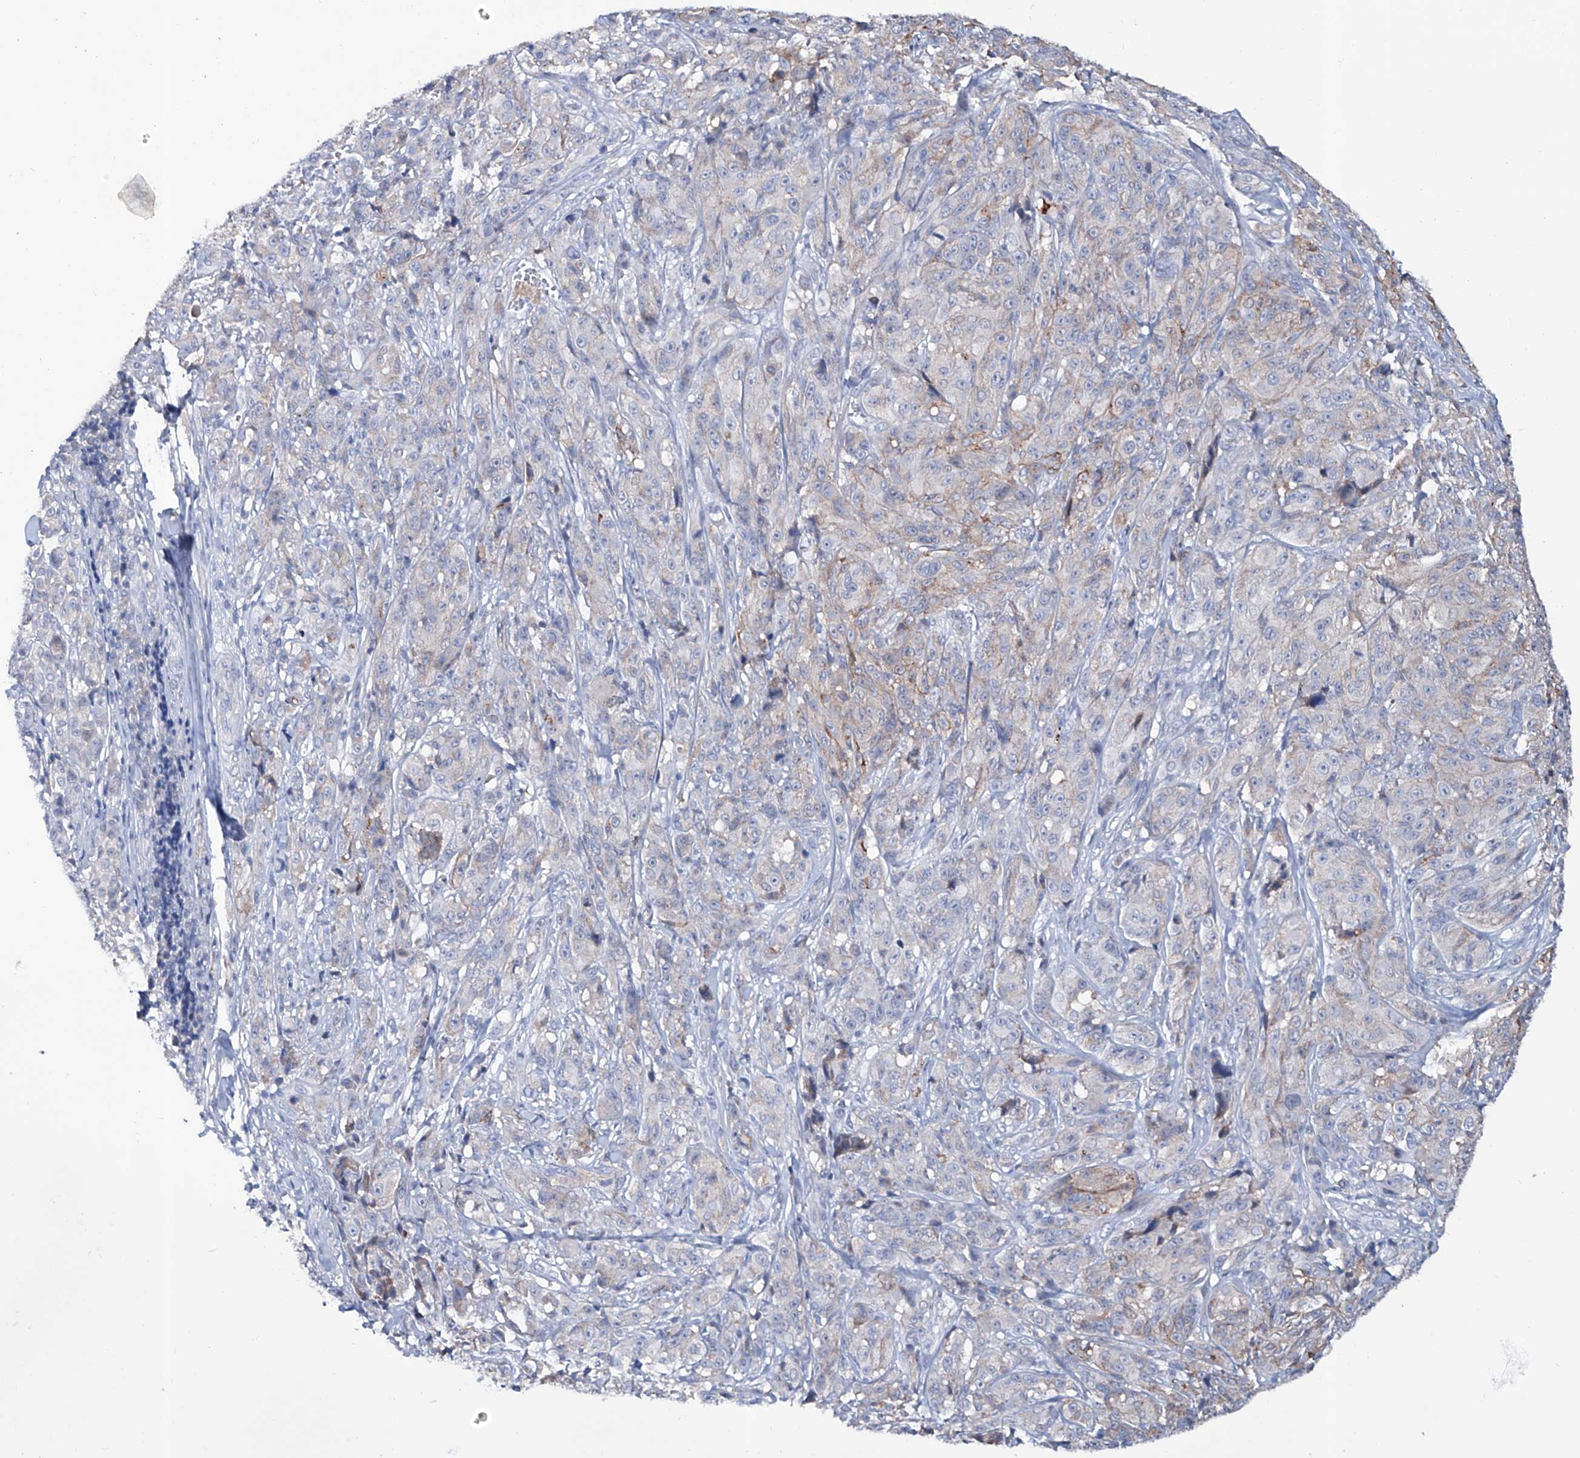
{"staining": {"intensity": "weak", "quantity": "<25%", "location": "cytoplasmic/membranous"}, "tissue": "melanoma", "cell_type": "Tumor cells", "image_type": "cancer", "snomed": [{"axis": "morphology", "description": "Malignant melanoma, NOS"}, {"axis": "topography", "description": "Skin"}], "caption": "Immunohistochemistry of human melanoma shows no positivity in tumor cells.", "gene": "KLHL17", "patient": {"sex": "male", "age": 73}}